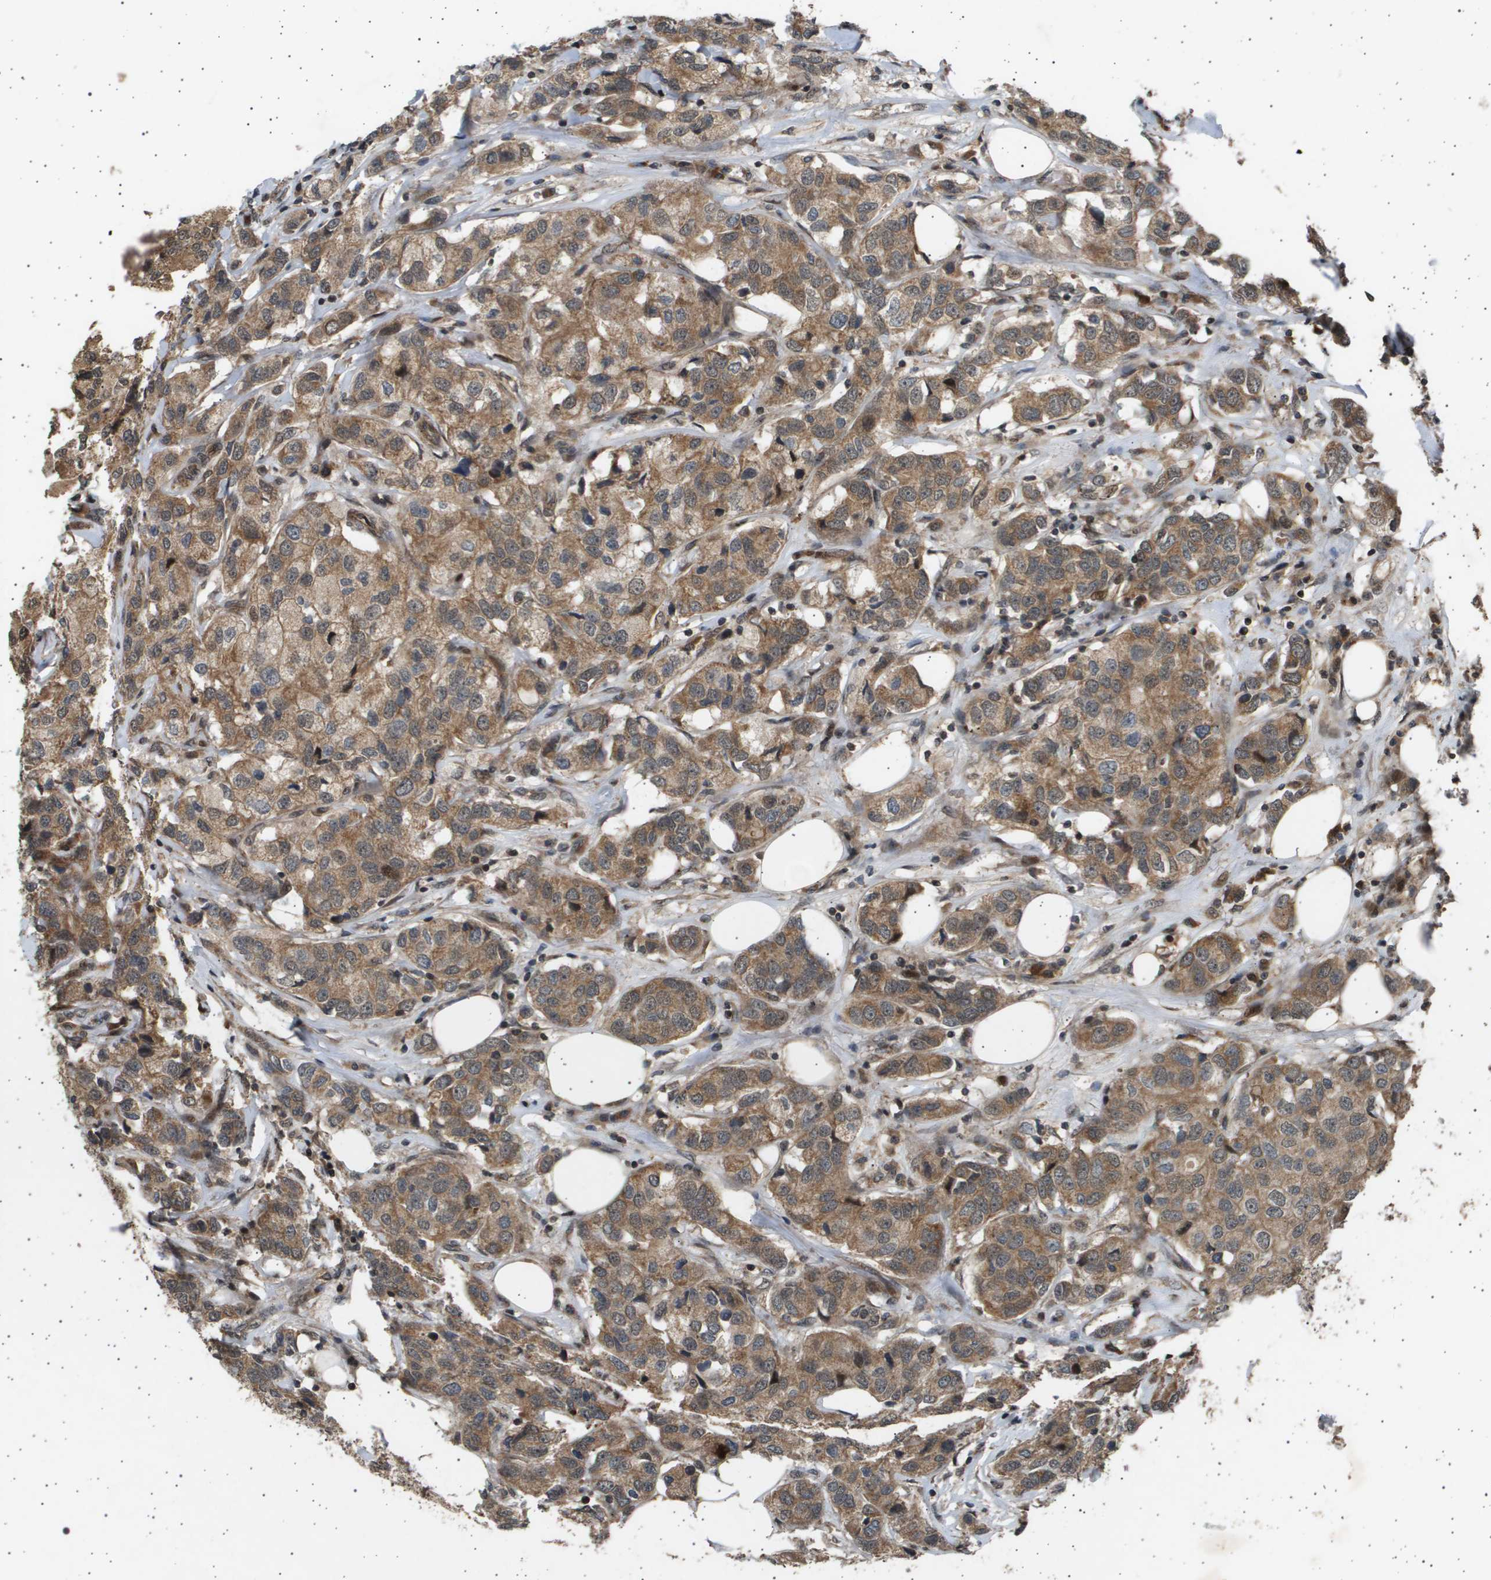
{"staining": {"intensity": "moderate", "quantity": ">75%", "location": "cytoplasmic/membranous,nuclear"}, "tissue": "breast cancer", "cell_type": "Tumor cells", "image_type": "cancer", "snomed": [{"axis": "morphology", "description": "Duct carcinoma"}, {"axis": "topography", "description": "Breast"}], "caption": "DAB (3,3'-diaminobenzidine) immunohistochemical staining of breast cancer demonstrates moderate cytoplasmic/membranous and nuclear protein positivity in about >75% of tumor cells.", "gene": "TNRC6A", "patient": {"sex": "female", "age": 80}}